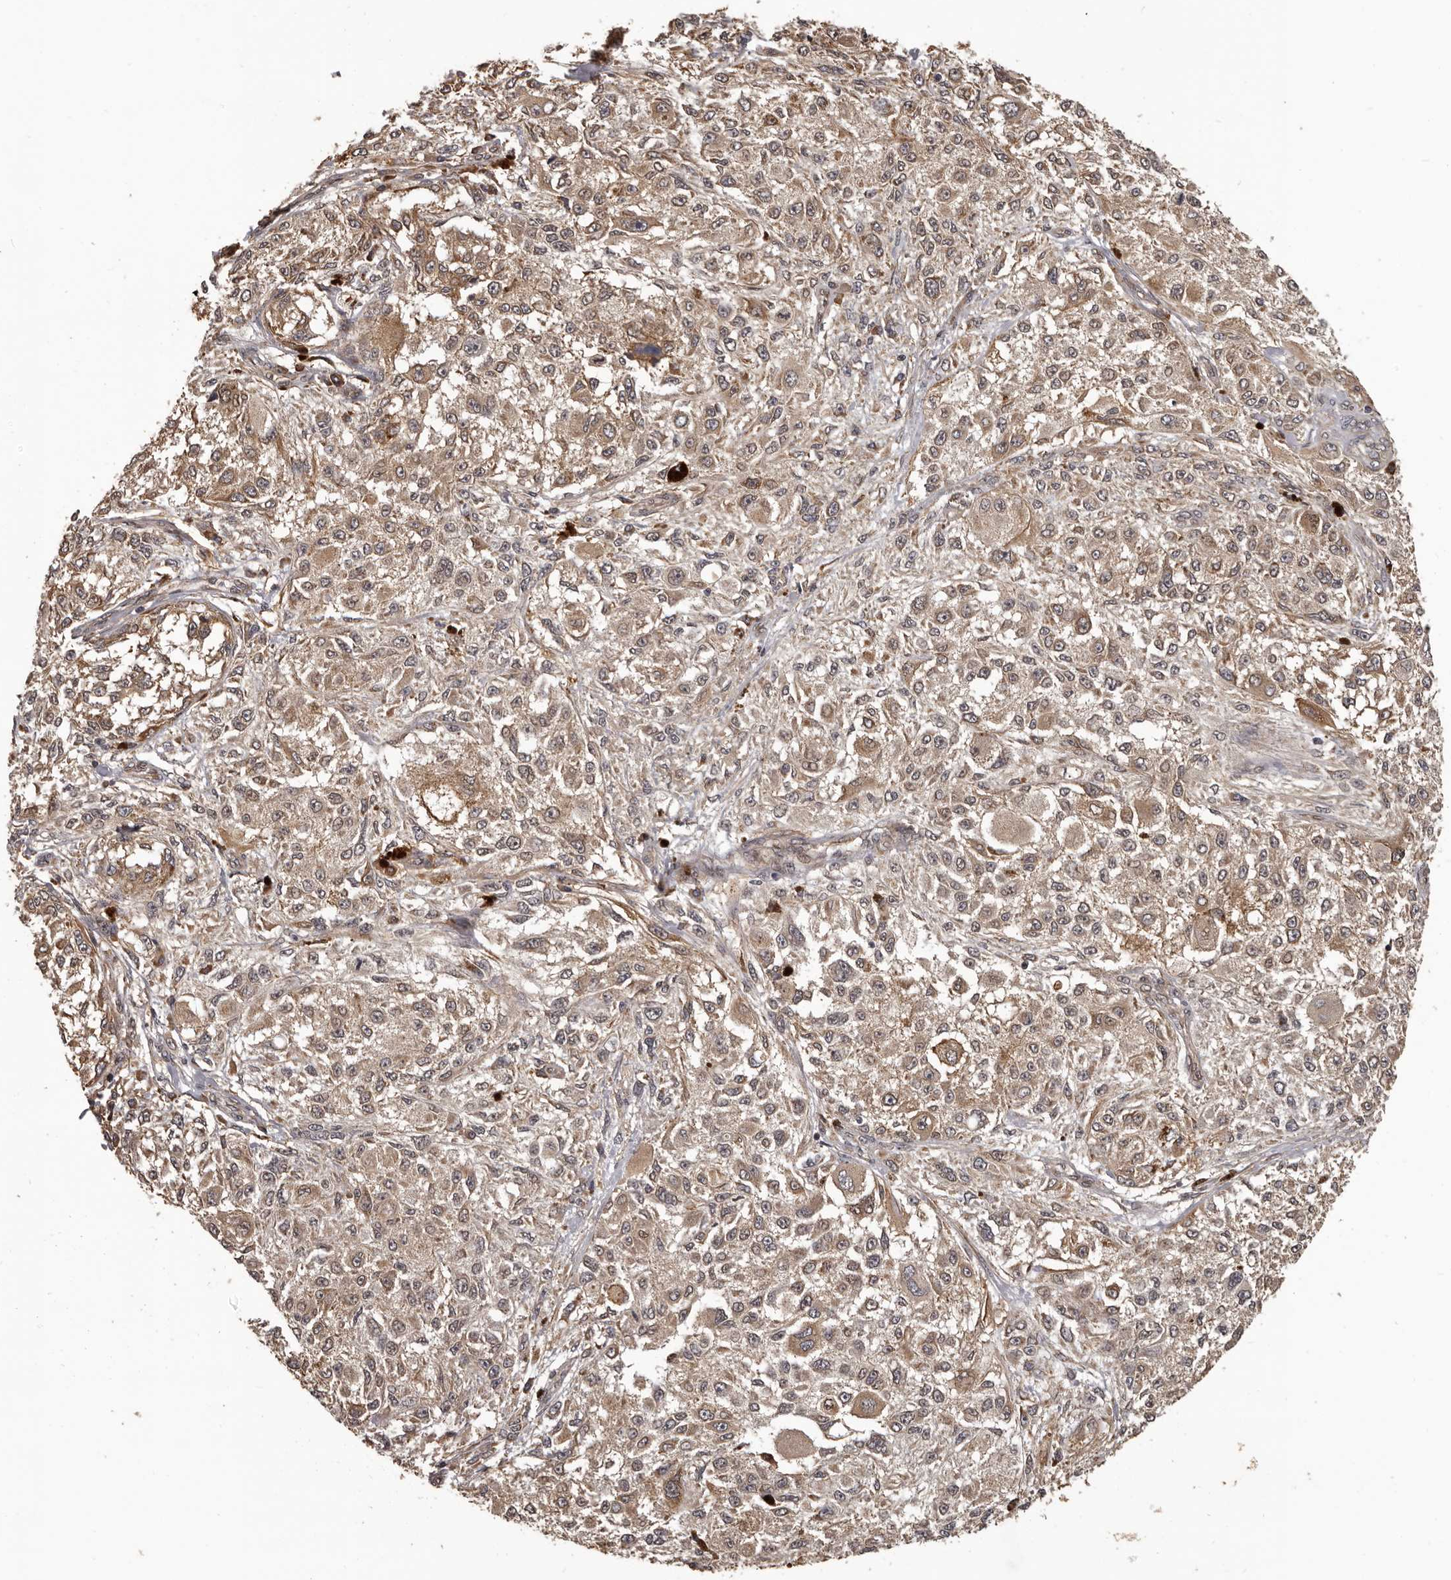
{"staining": {"intensity": "moderate", "quantity": ">75%", "location": "cytoplasmic/membranous"}, "tissue": "melanoma", "cell_type": "Tumor cells", "image_type": "cancer", "snomed": [{"axis": "morphology", "description": "Necrosis, NOS"}, {"axis": "morphology", "description": "Malignant melanoma, NOS"}, {"axis": "topography", "description": "Skin"}], "caption": "Human malignant melanoma stained for a protein (brown) shows moderate cytoplasmic/membranous positive staining in approximately >75% of tumor cells.", "gene": "SLITRK6", "patient": {"sex": "female", "age": 87}}